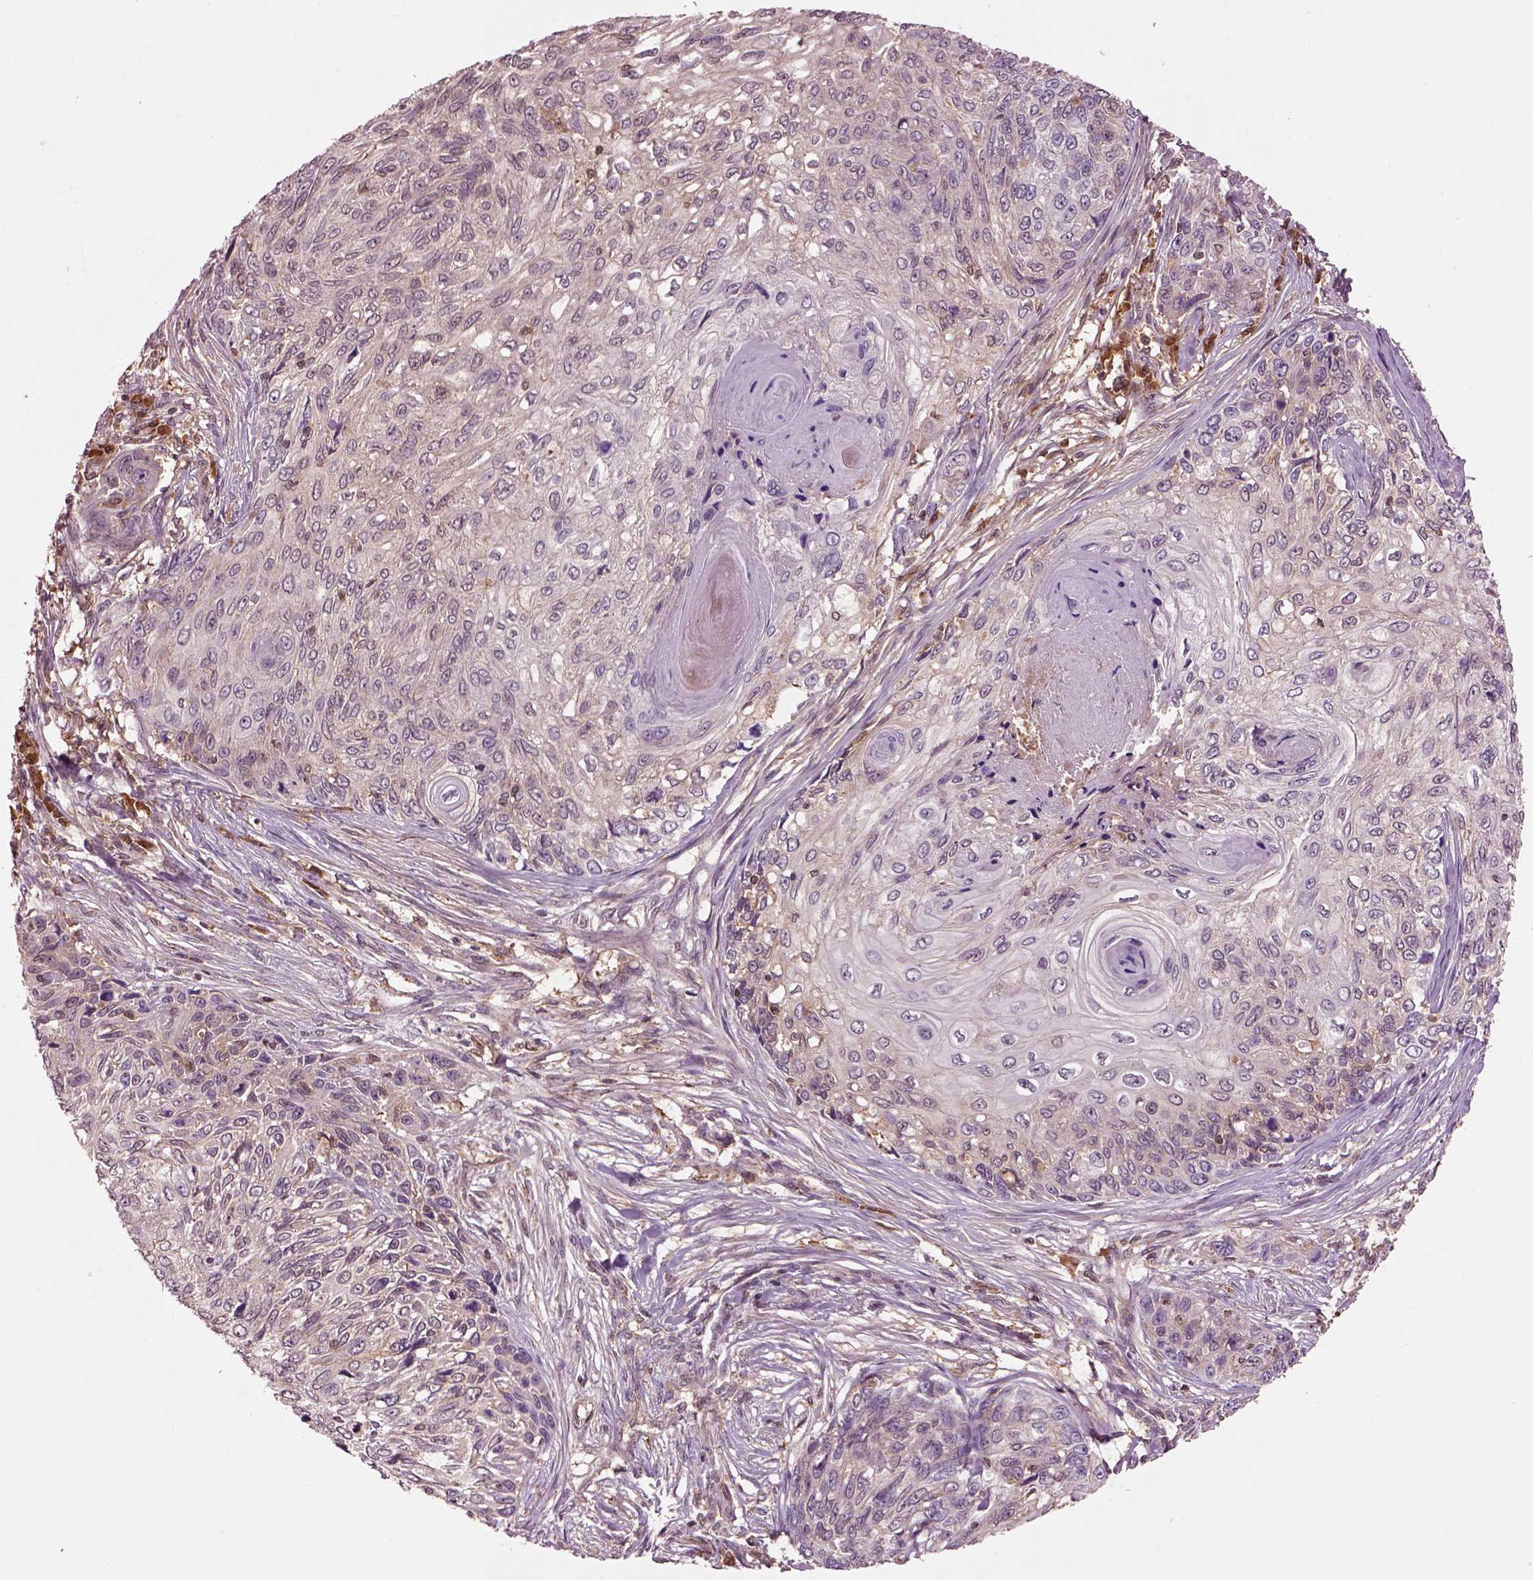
{"staining": {"intensity": "negative", "quantity": "none", "location": "none"}, "tissue": "skin cancer", "cell_type": "Tumor cells", "image_type": "cancer", "snomed": [{"axis": "morphology", "description": "Squamous cell carcinoma, NOS"}, {"axis": "topography", "description": "Skin"}], "caption": "DAB immunohistochemical staining of human squamous cell carcinoma (skin) demonstrates no significant positivity in tumor cells.", "gene": "MDP1", "patient": {"sex": "male", "age": 92}}